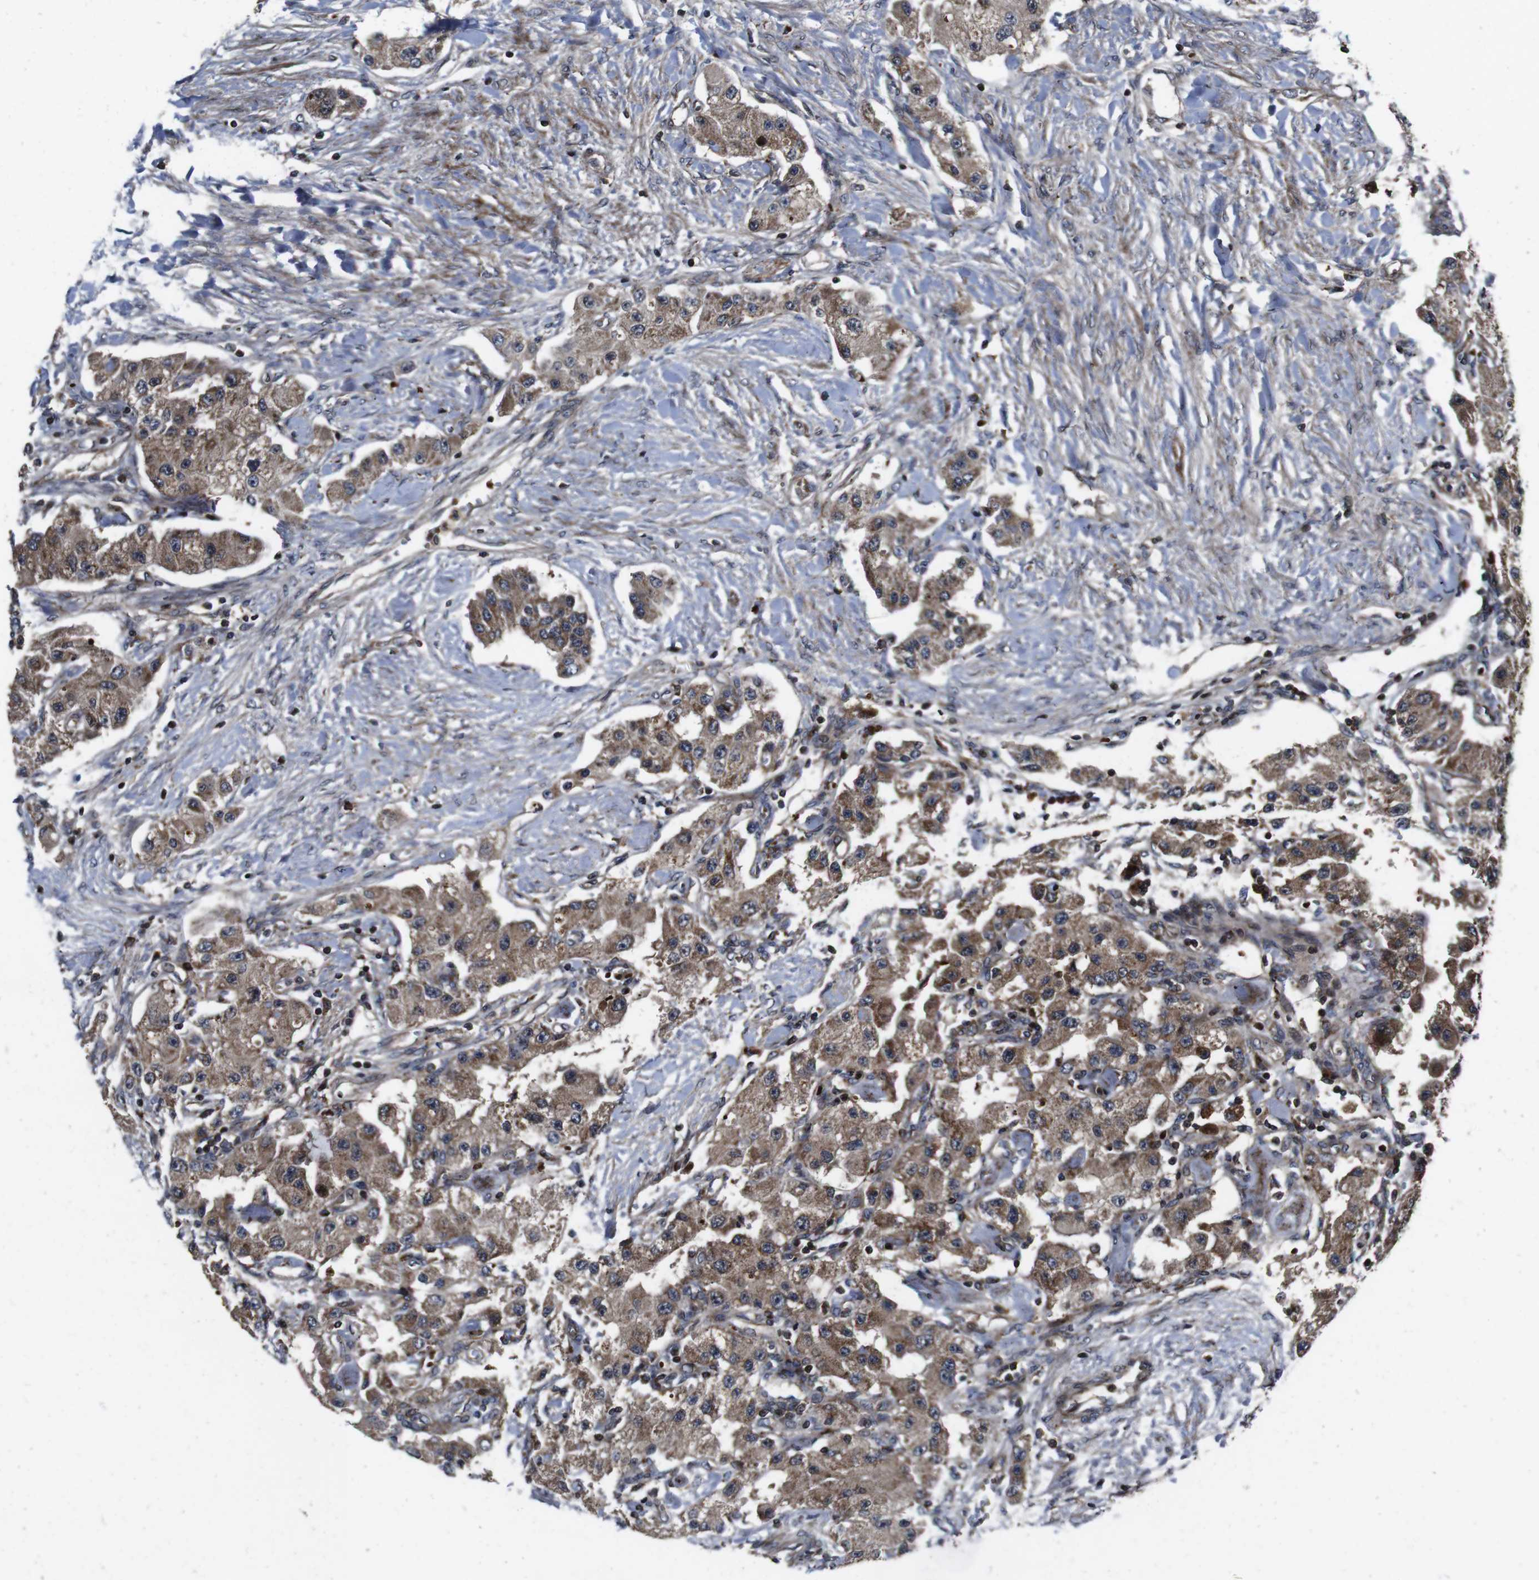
{"staining": {"intensity": "moderate", "quantity": ">75%", "location": "cytoplasmic/membranous"}, "tissue": "carcinoid", "cell_type": "Tumor cells", "image_type": "cancer", "snomed": [{"axis": "morphology", "description": "Carcinoid, malignant, NOS"}, {"axis": "topography", "description": "Pancreas"}], "caption": "Protein analysis of carcinoid tissue demonstrates moderate cytoplasmic/membranous positivity in approximately >75% of tumor cells.", "gene": "SMYD3", "patient": {"sex": "male", "age": 41}}